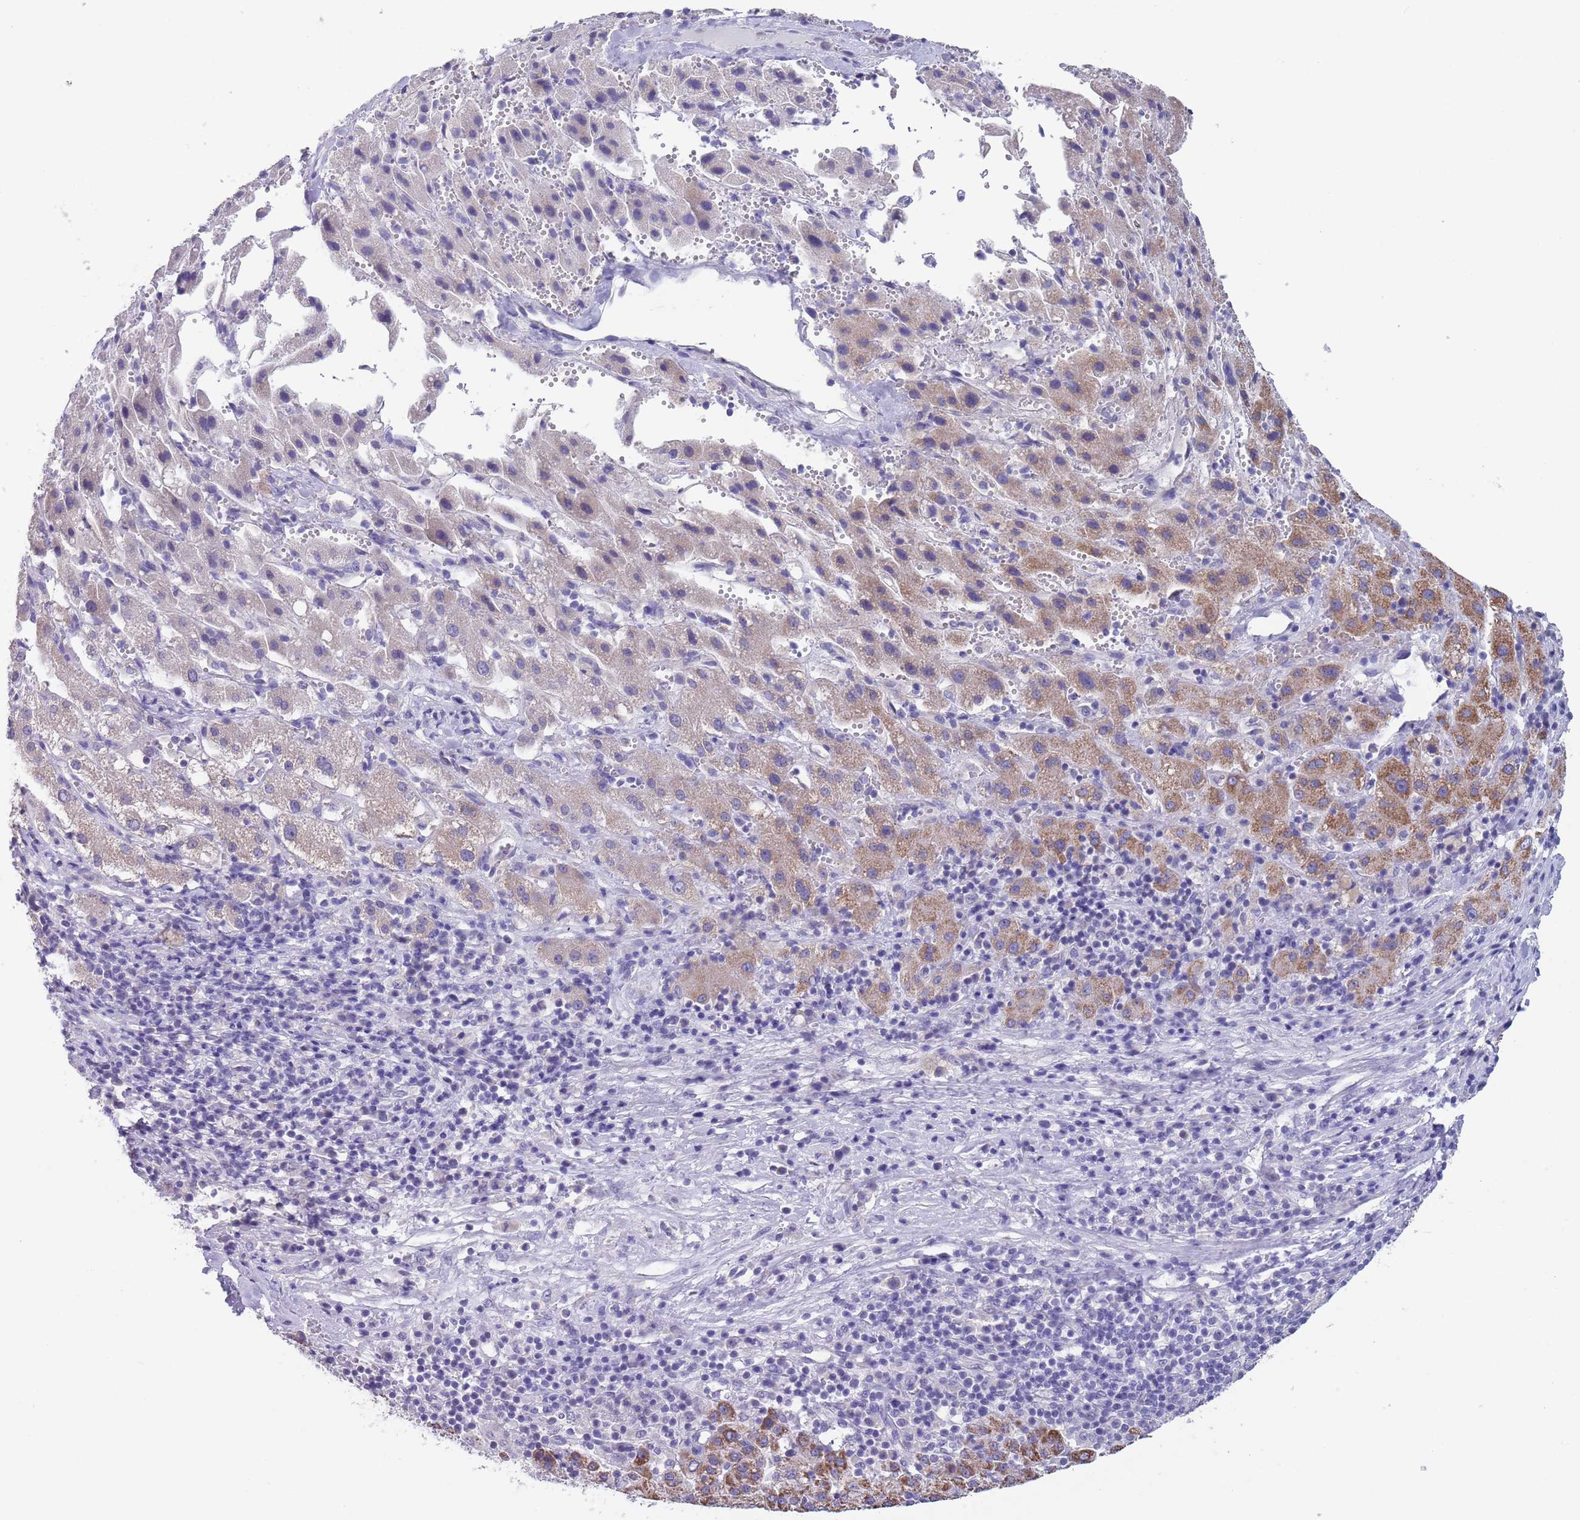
{"staining": {"intensity": "moderate", "quantity": "<25%", "location": "cytoplasmic/membranous"}, "tissue": "liver cancer", "cell_type": "Tumor cells", "image_type": "cancer", "snomed": [{"axis": "morphology", "description": "Carcinoma, Hepatocellular, NOS"}, {"axis": "topography", "description": "Liver"}], "caption": "Immunohistochemistry photomicrograph of neoplastic tissue: liver hepatocellular carcinoma stained using immunohistochemistry (IHC) shows low levels of moderate protein expression localized specifically in the cytoplasmic/membranous of tumor cells, appearing as a cytoplasmic/membranous brown color.", "gene": "SPIRE2", "patient": {"sex": "female", "age": 58}}